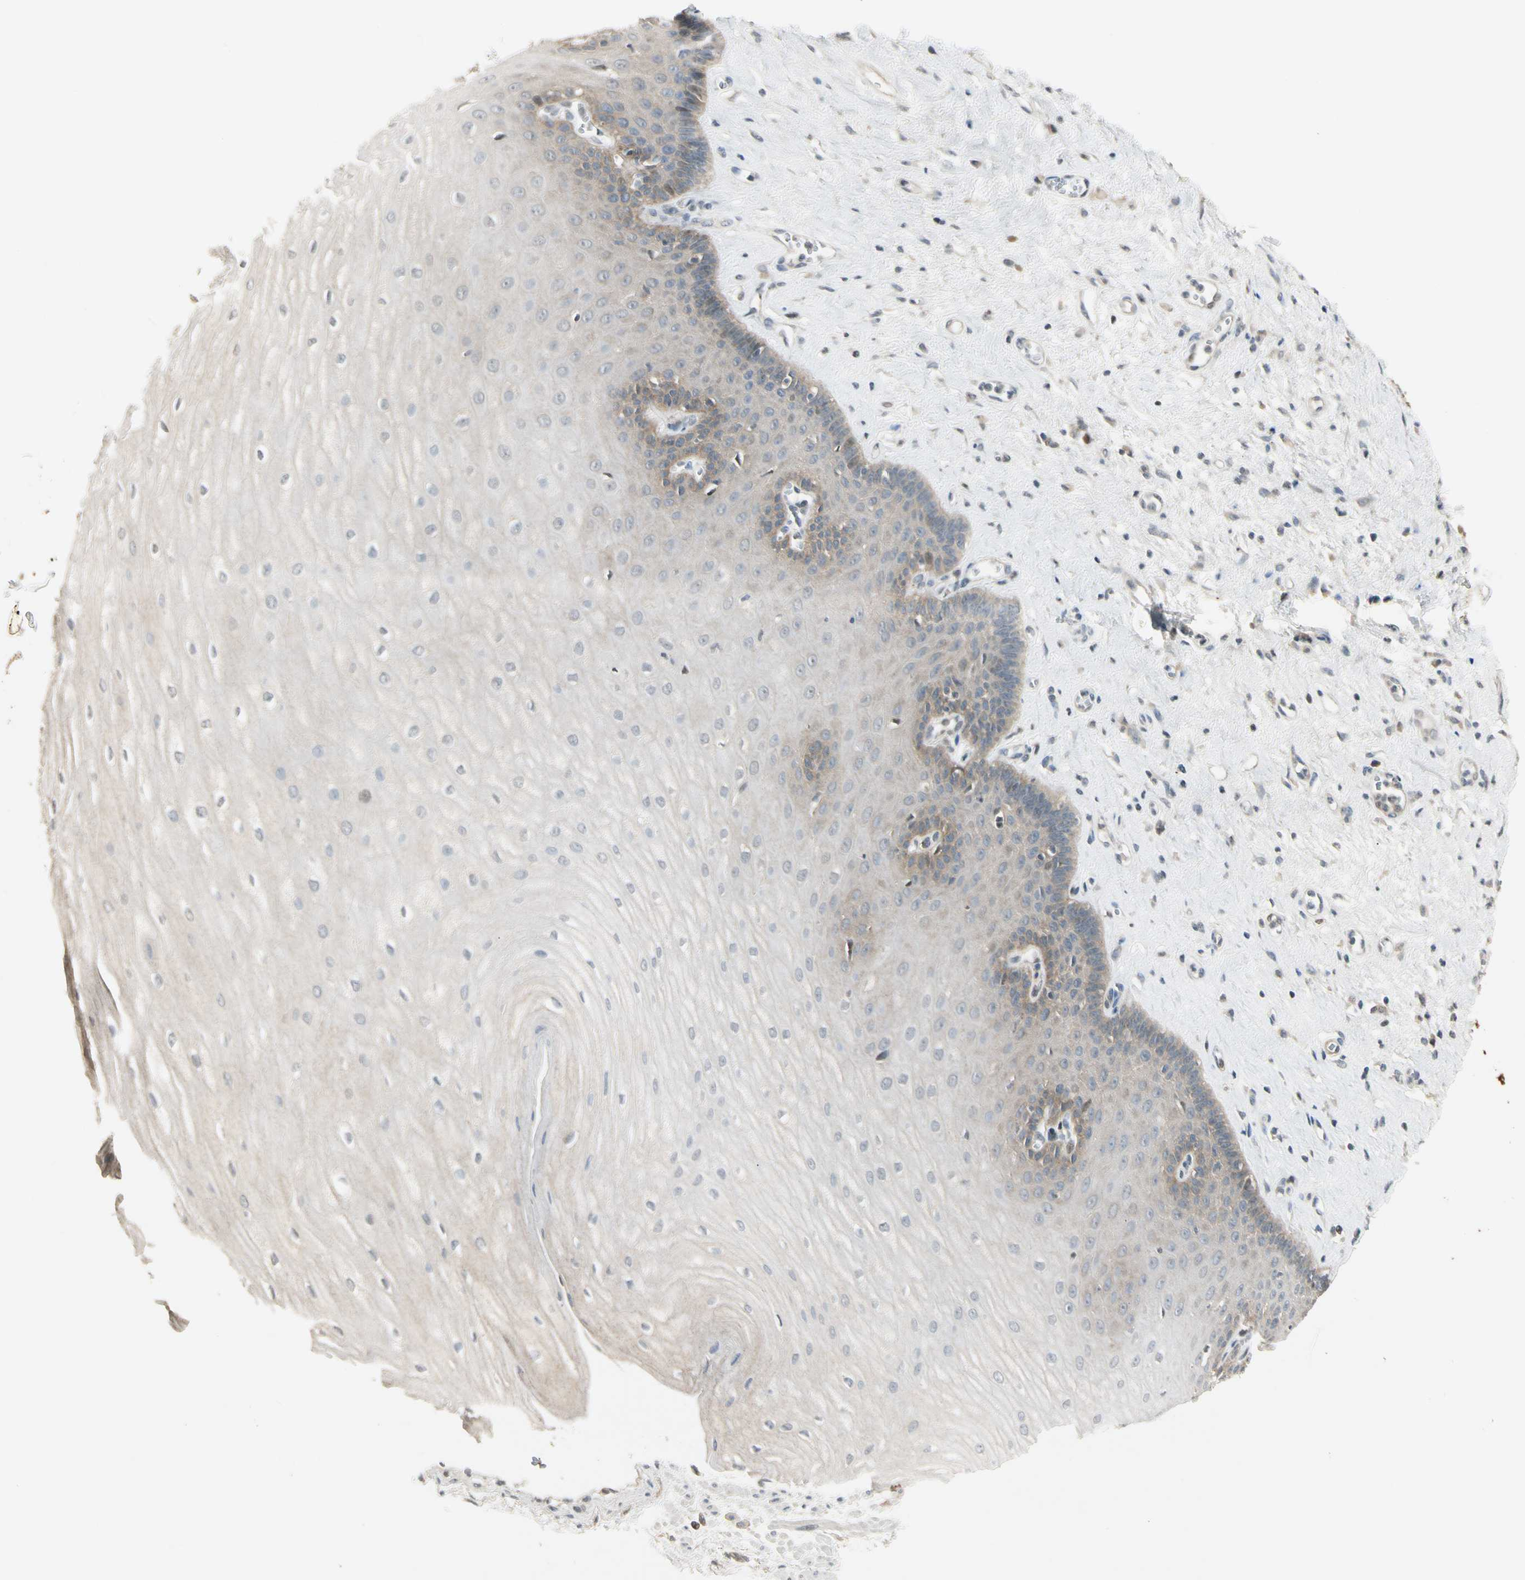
{"staining": {"intensity": "weak", "quantity": "25%-75%", "location": "cytoplasmic/membranous"}, "tissue": "esophagus", "cell_type": "Squamous epithelial cells", "image_type": "normal", "snomed": [{"axis": "morphology", "description": "Normal tissue, NOS"}, {"axis": "morphology", "description": "Squamous cell carcinoma, NOS"}, {"axis": "topography", "description": "Esophagus"}], "caption": "Approximately 25%-75% of squamous epithelial cells in normal esophagus reveal weak cytoplasmic/membranous protein positivity as visualized by brown immunohistochemical staining.", "gene": "P3H2", "patient": {"sex": "male", "age": 65}}